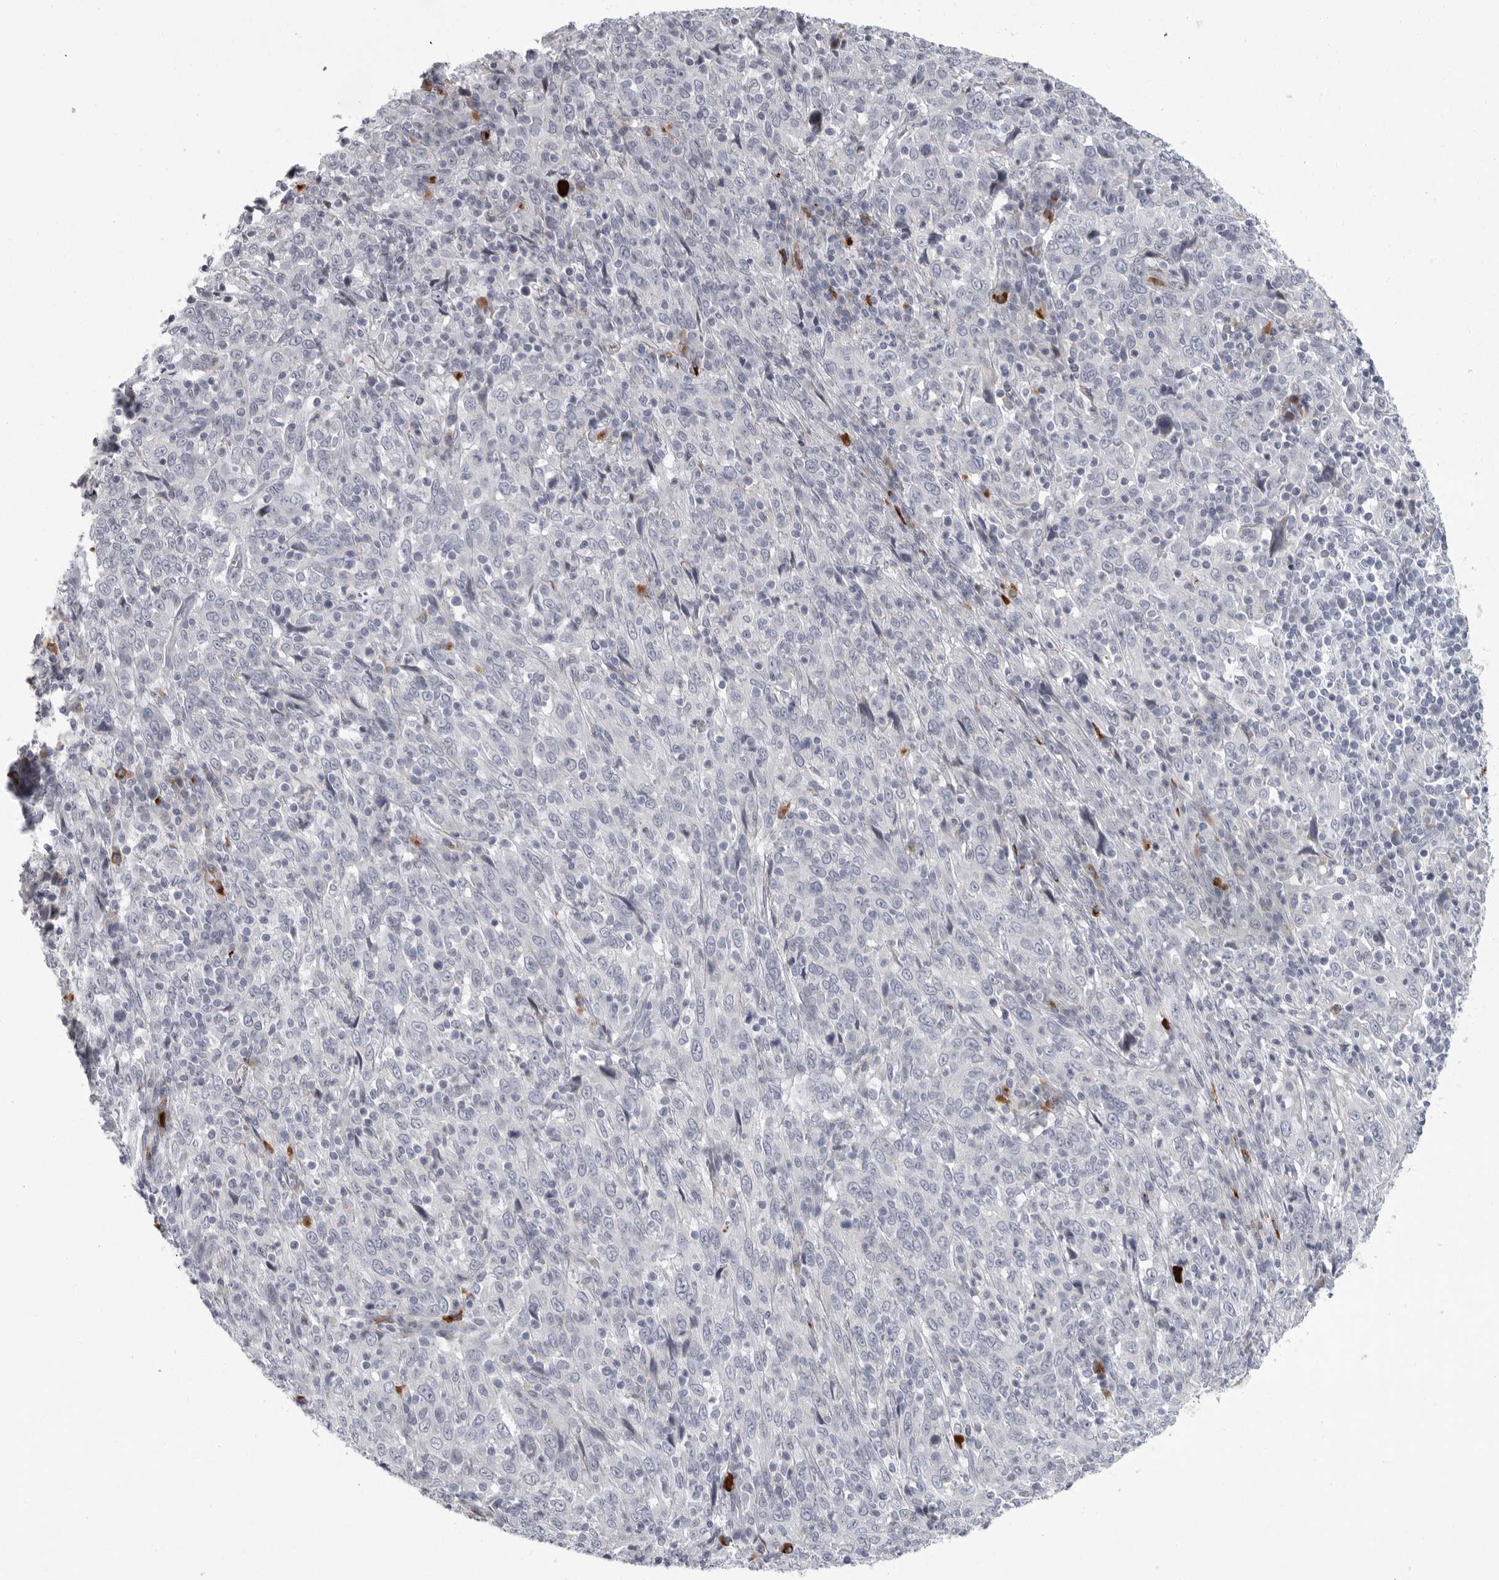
{"staining": {"intensity": "negative", "quantity": "none", "location": "none"}, "tissue": "cervical cancer", "cell_type": "Tumor cells", "image_type": "cancer", "snomed": [{"axis": "morphology", "description": "Squamous cell carcinoma, NOS"}, {"axis": "topography", "description": "Cervix"}], "caption": "This is a image of IHC staining of cervical cancer (squamous cell carcinoma), which shows no expression in tumor cells.", "gene": "SLC25A39", "patient": {"sex": "female", "age": 46}}